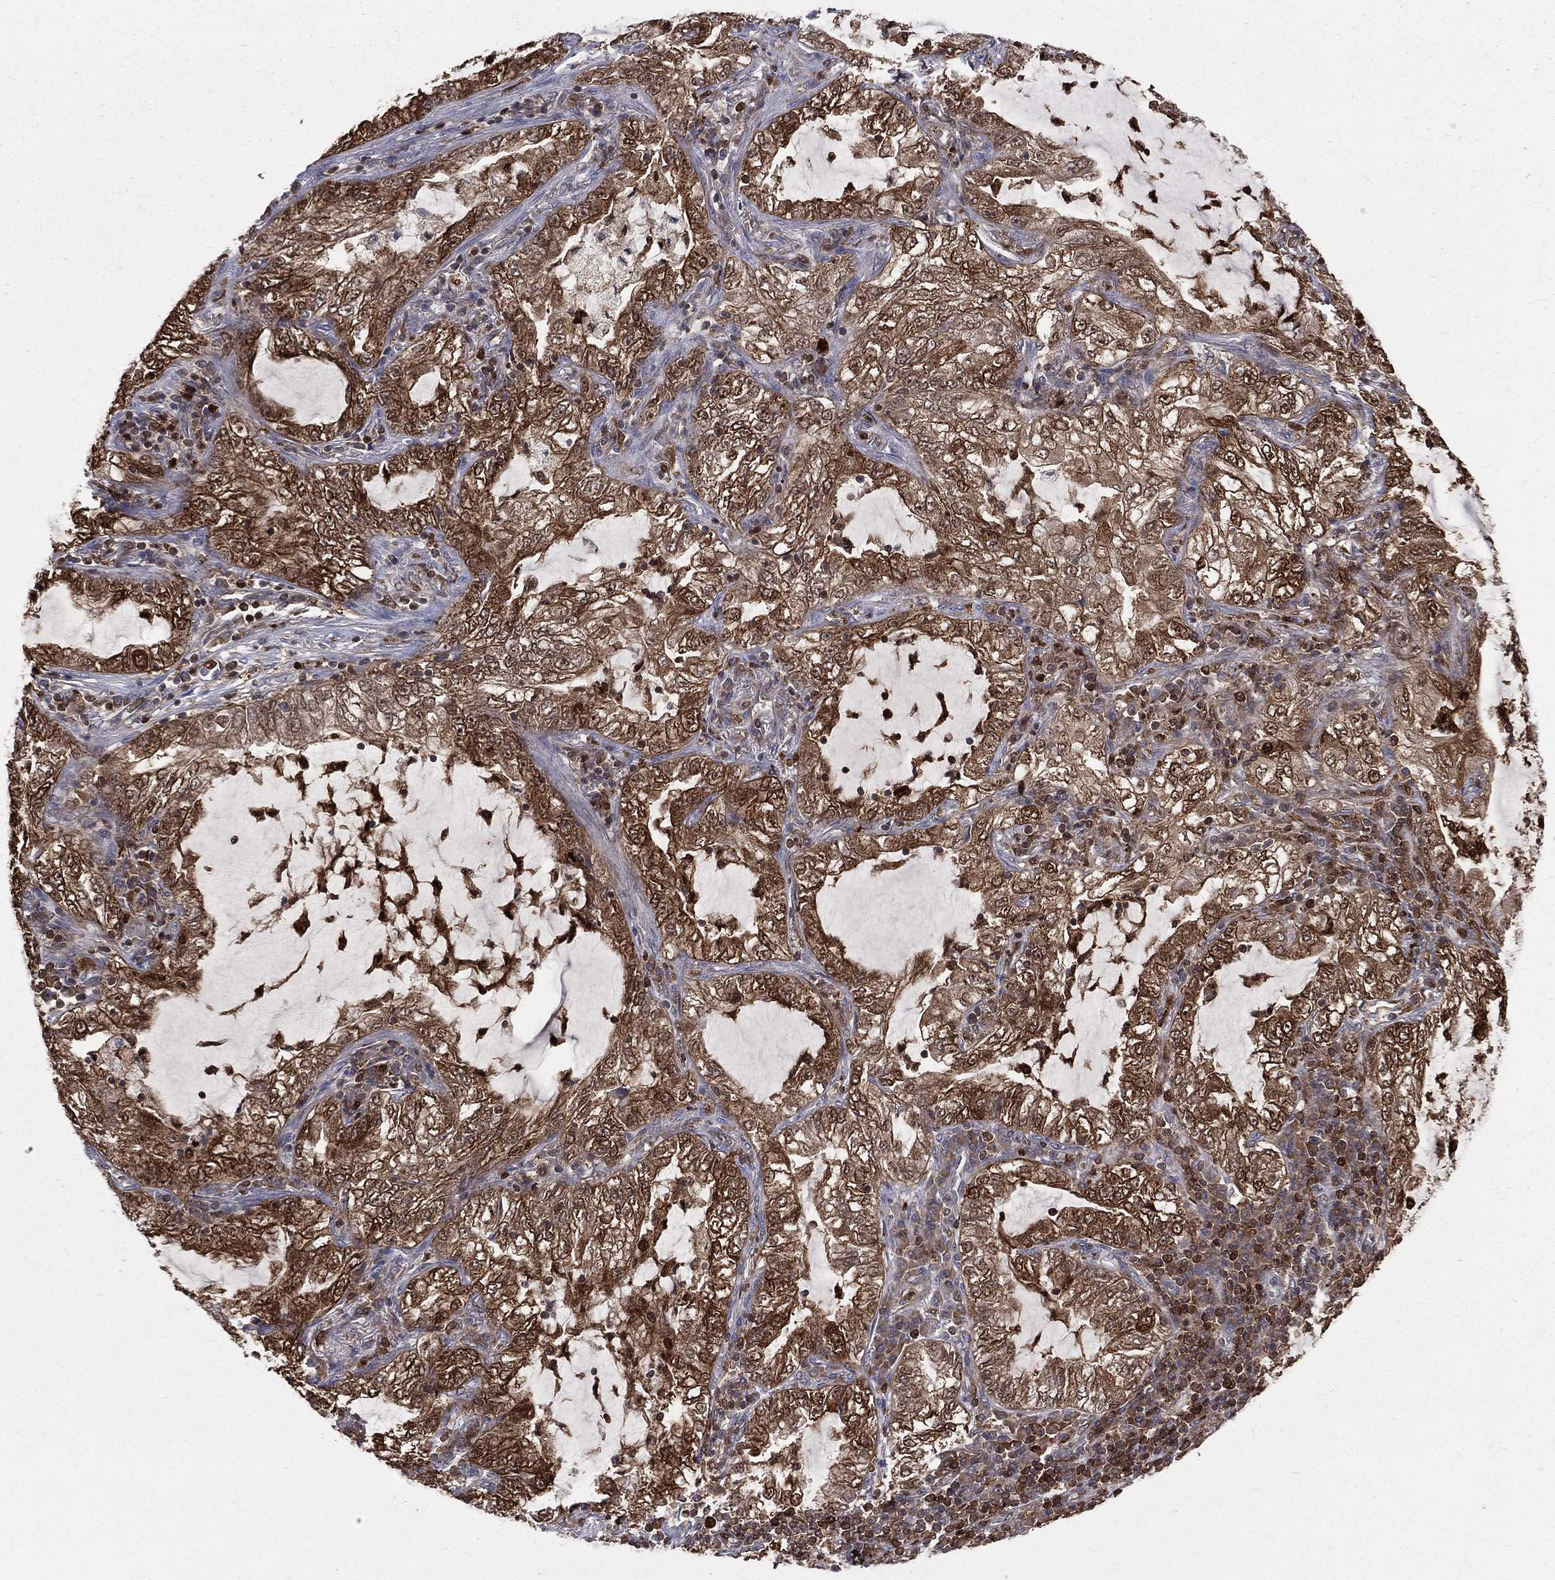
{"staining": {"intensity": "strong", "quantity": "25%-75%", "location": "cytoplasmic/membranous"}, "tissue": "lung cancer", "cell_type": "Tumor cells", "image_type": "cancer", "snomed": [{"axis": "morphology", "description": "Adenocarcinoma, NOS"}, {"axis": "topography", "description": "Lung"}], "caption": "Strong cytoplasmic/membranous expression for a protein is present in about 25%-75% of tumor cells of adenocarcinoma (lung) using immunohistochemistry (IHC).", "gene": "ENO1", "patient": {"sex": "female", "age": 73}}